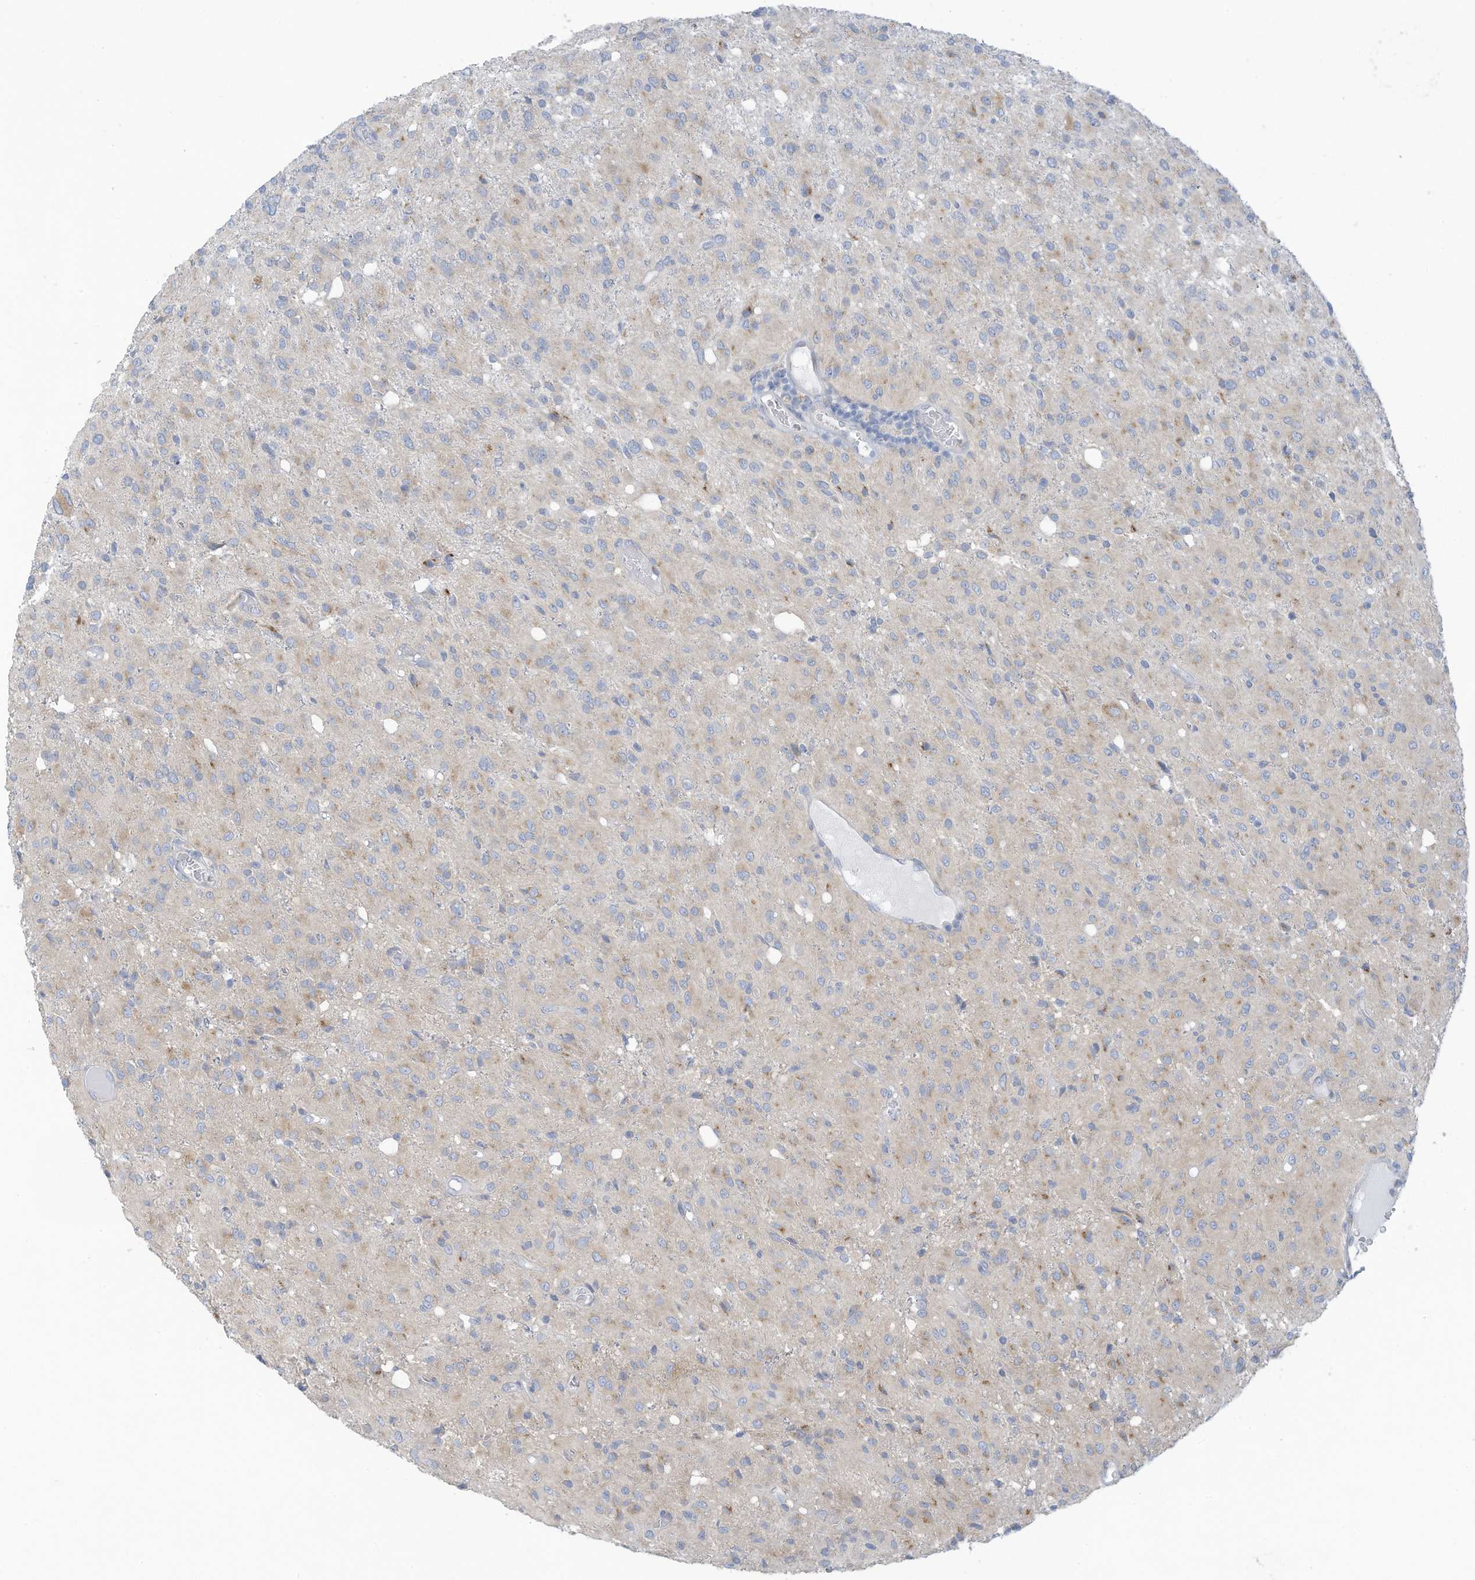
{"staining": {"intensity": "negative", "quantity": "none", "location": "none"}, "tissue": "glioma", "cell_type": "Tumor cells", "image_type": "cancer", "snomed": [{"axis": "morphology", "description": "Glioma, malignant, High grade"}, {"axis": "topography", "description": "Brain"}], "caption": "Immunohistochemistry (IHC) of malignant glioma (high-grade) reveals no expression in tumor cells.", "gene": "TRMT2B", "patient": {"sex": "female", "age": 59}}